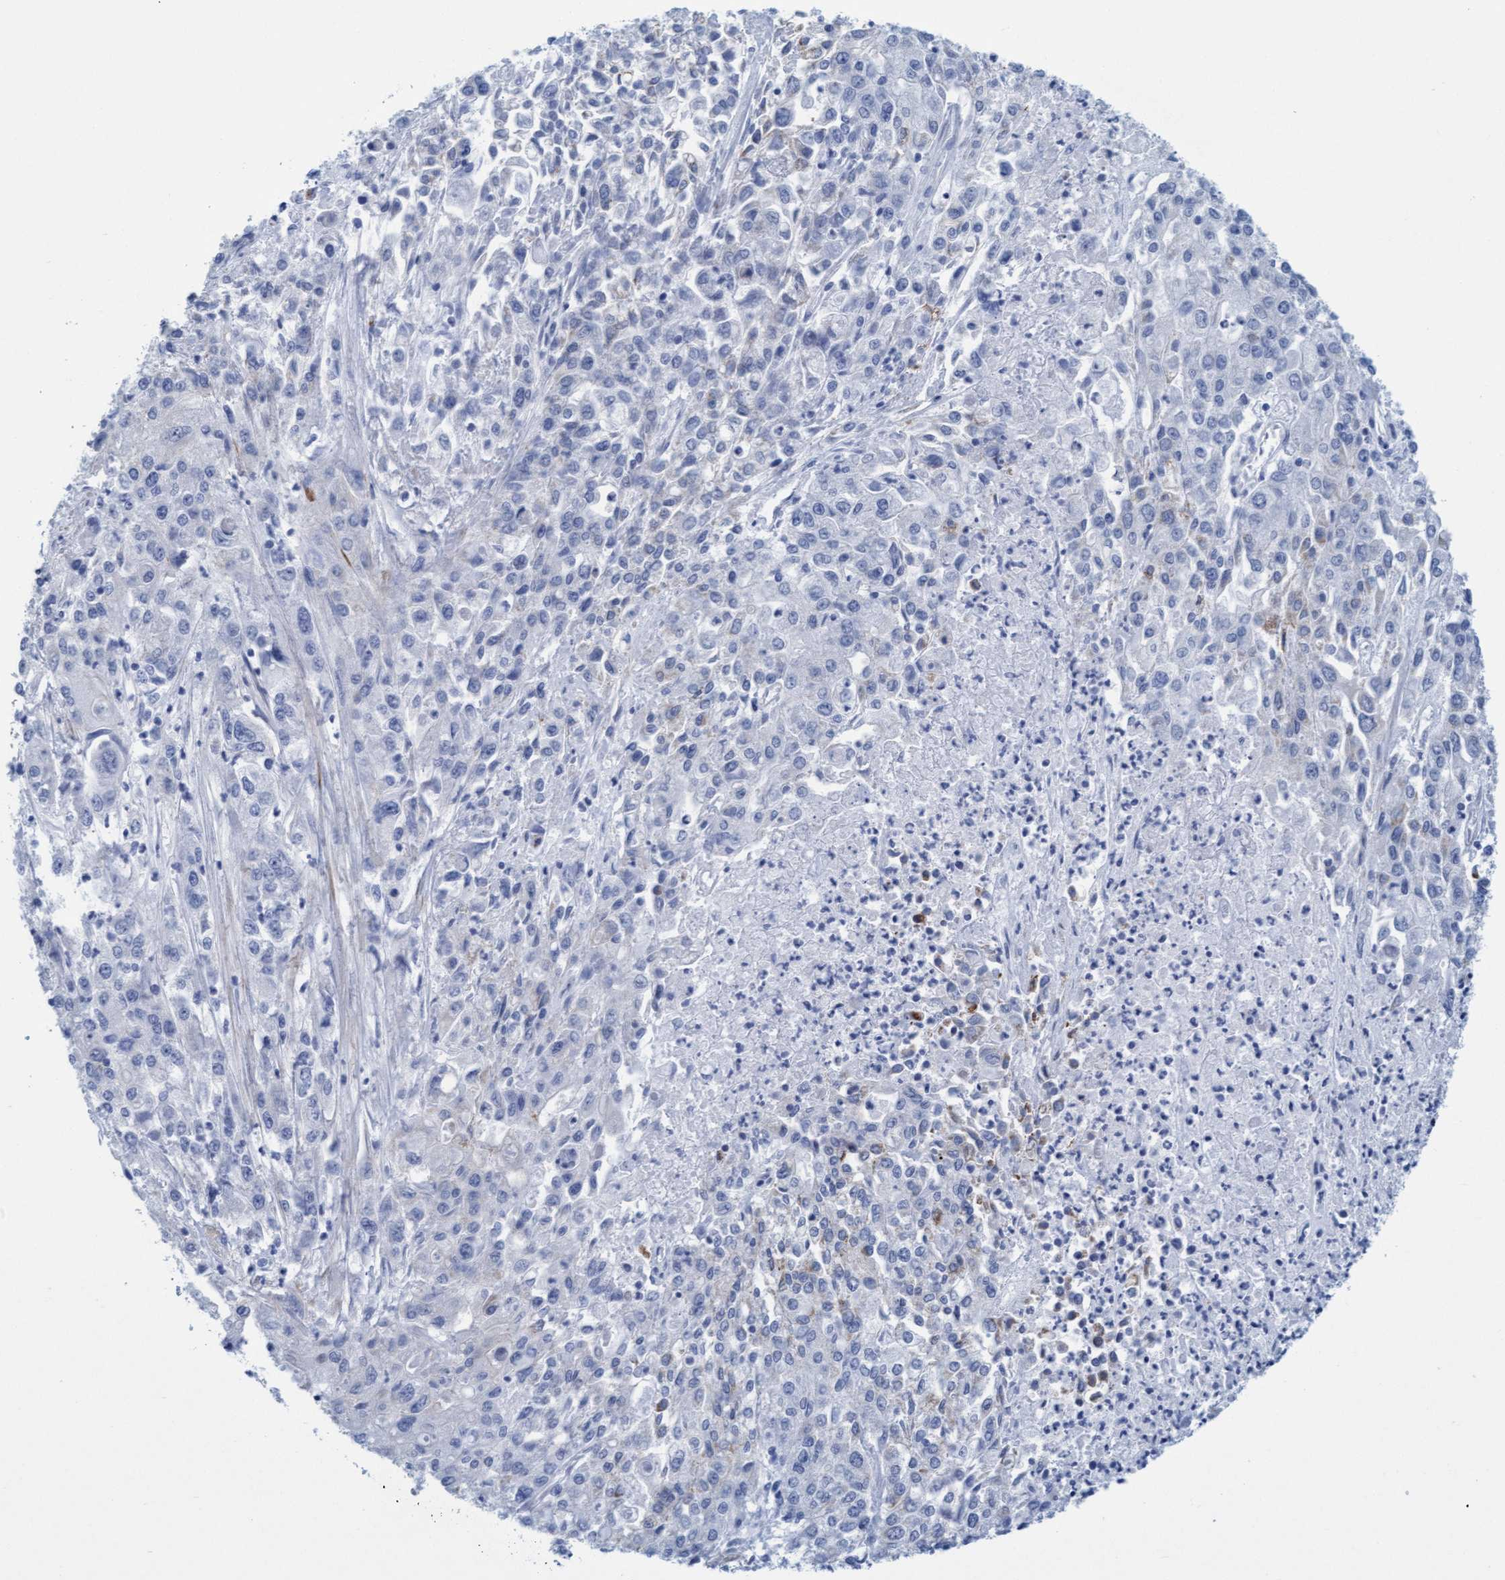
{"staining": {"intensity": "negative", "quantity": "none", "location": "none"}, "tissue": "endometrial cancer", "cell_type": "Tumor cells", "image_type": "cancer", "snomed": [{"axis": "morphology", "description": "Adenocarcinoma, NOS"}, {"axis": "topography", "description": "Endometrium"}], "caption": "DAB immunohistochemical staining of human endometrial cancer (adenocarcinoma) exhibits no significant staining in tumor cells. (Brightfield microscopy of DAB (3,3'-diaminobenzidine) immunohistochemistry at high magnification).", "gene": "MTFR1", "patient": {"sex": "female", "age": 49}}